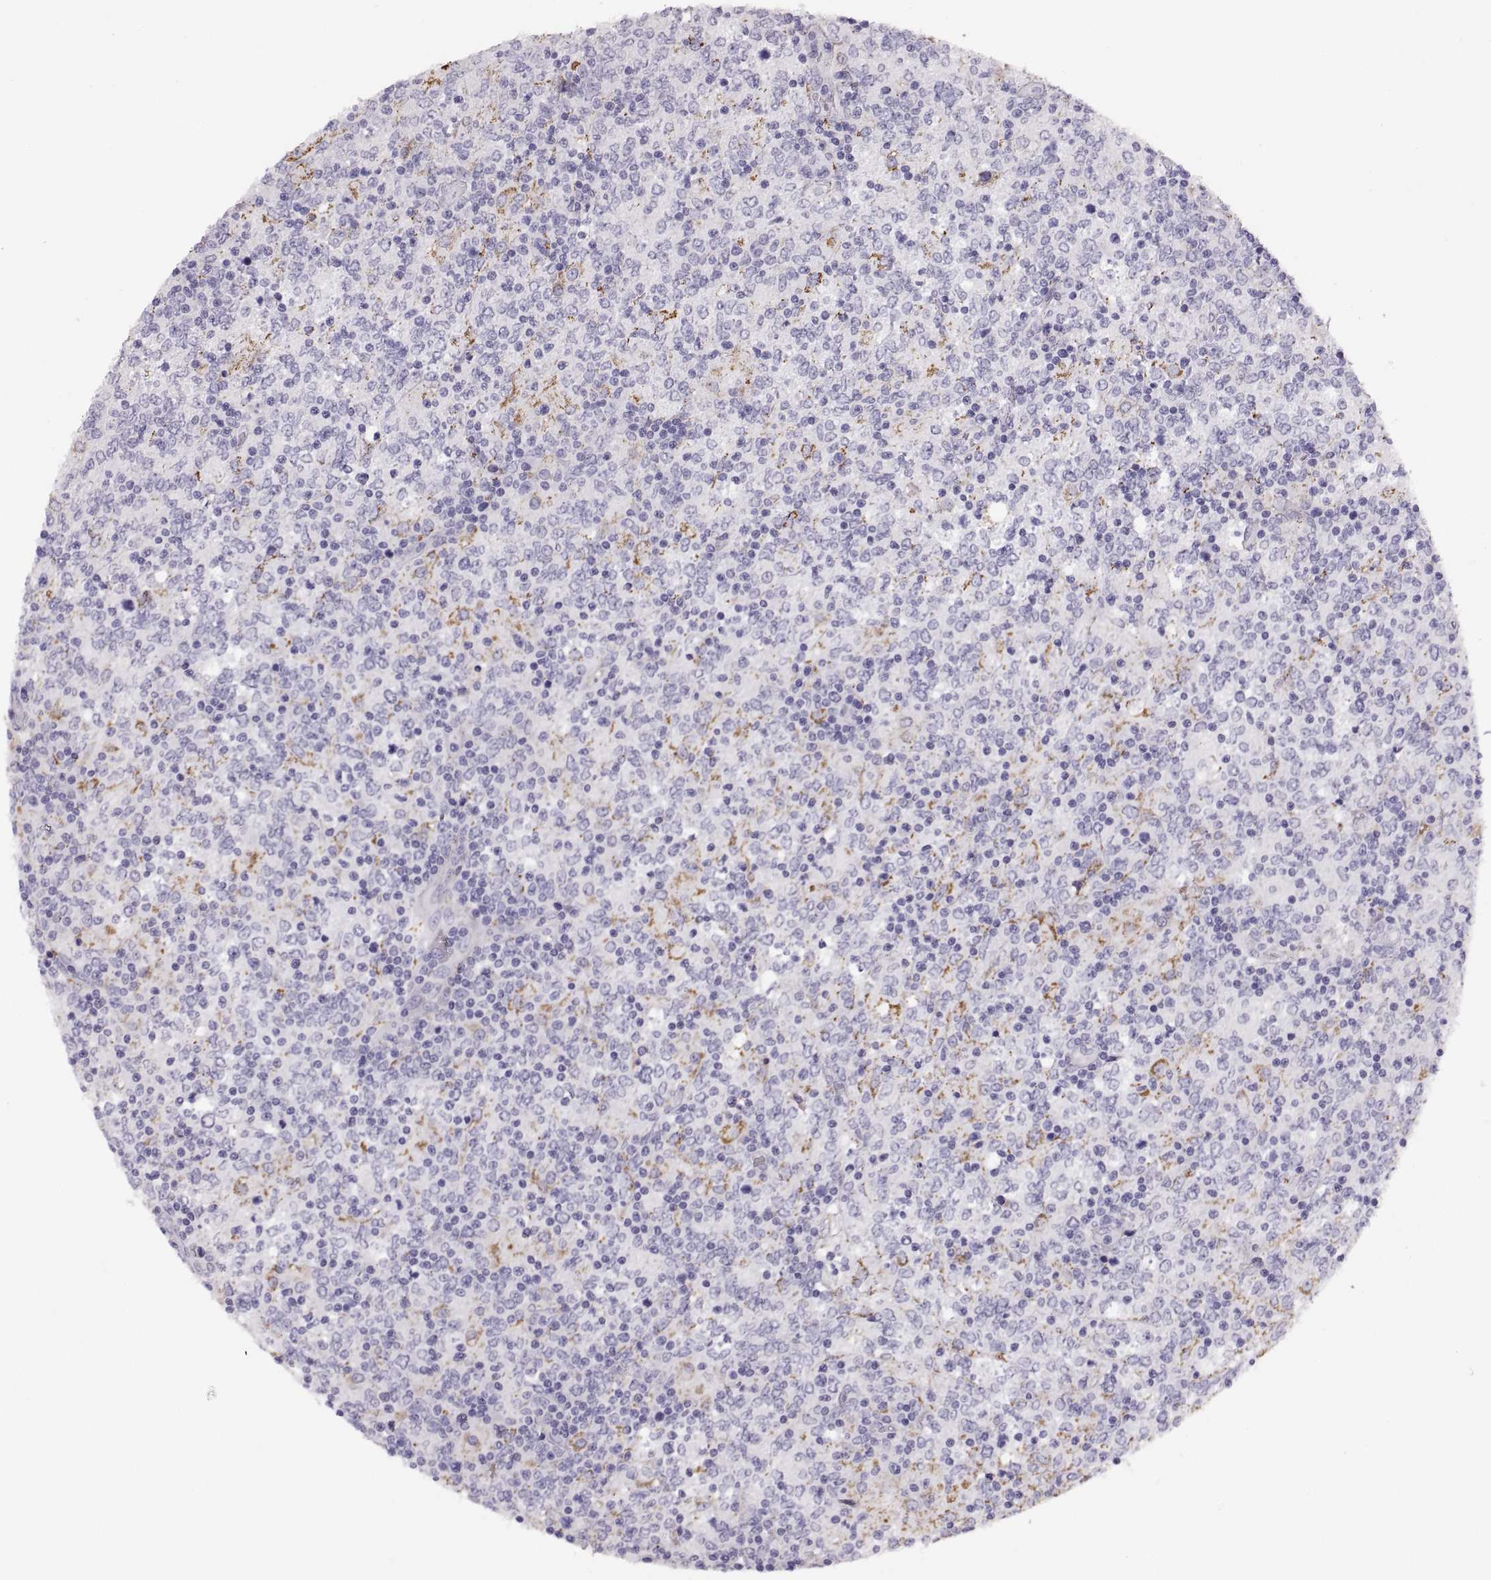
{"staining": {"intensity": "negative", "quantity": "none", "location": "none"}, "tissue": "lymphoma", "cell_type": "Tumor cells", "image_type": "cancer", "snomed": [{"axis": "morphology", "description": "Malignant lymphoma, non-Hodgkin's type, High grade"}, {"axis": "topography", "description": "Lymph node"}], "caption": "Immunohistochemistry image of human malignant lymphoma, non-Hodgkin's type (high-grade) stained for a protein (brown), which reveals no staining in tumor cells. (Brightfield microscopy of DAB (3,3'-diaminobenzidine) immunohistochemistry at high magnification).", "gene": "COL9A3", "patient": {"sex": "female", "age": 84}}